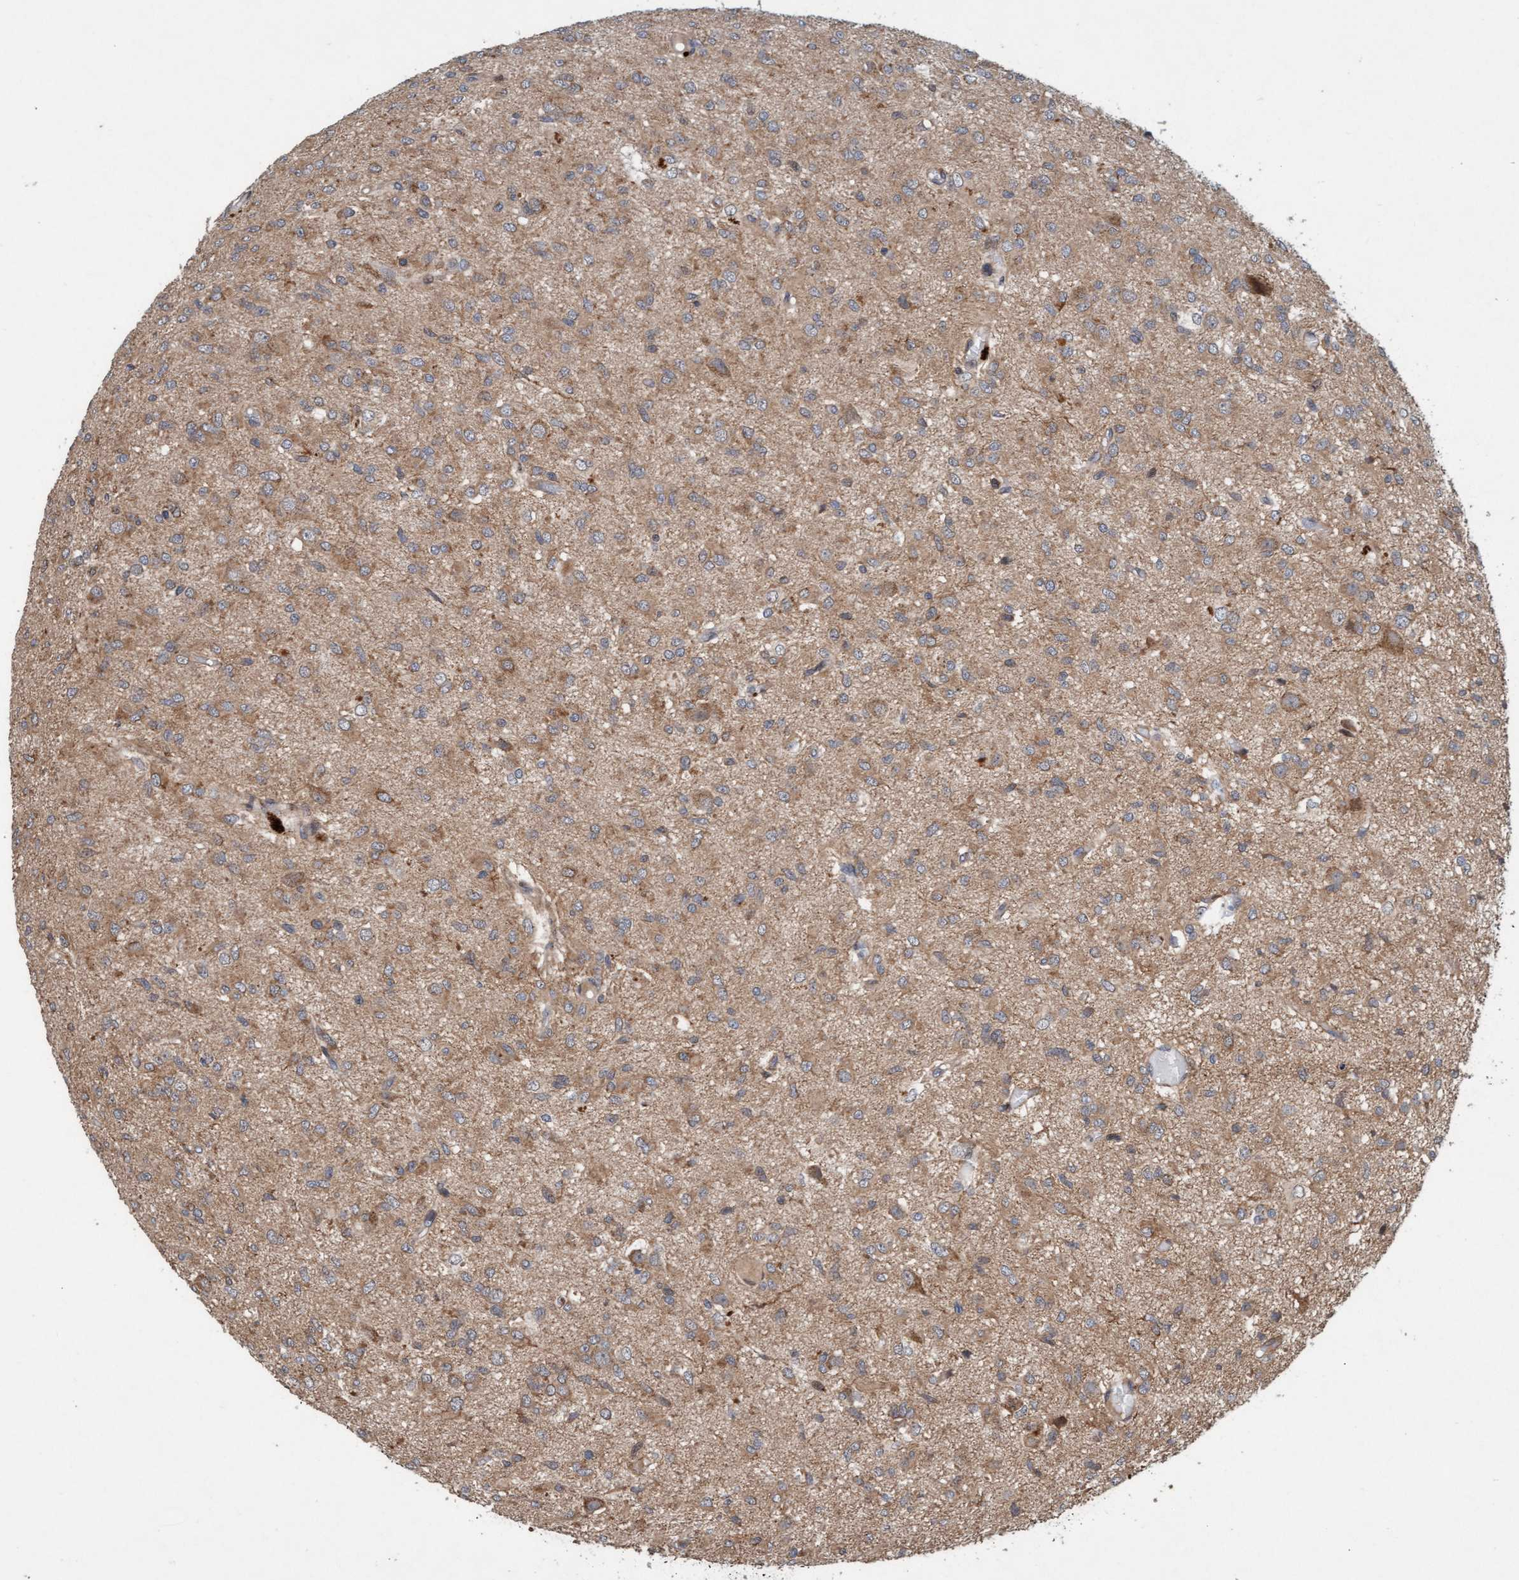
{"staining": {"intensity": "weak", "quantity": ">75%", "location": "cytoplasmic/membranous"}, "tissue": "glioma", "cell_type": "Tumor cells", "image_type": "cancer", "snomed": [{"axis": "morphology", "description": "Glioma, malignant, High grade"}, {"axis": "topography", "description": "Brain"}], "caption": "This histopathology image reveals immunohistochemistry staining of human high-grade glioma (malignant), with low weak cytoplasmic/membranous expression in about >75% of tumor cells.", "gene": "MLXIP", "patient": {"sex": "female", "age": 59}}